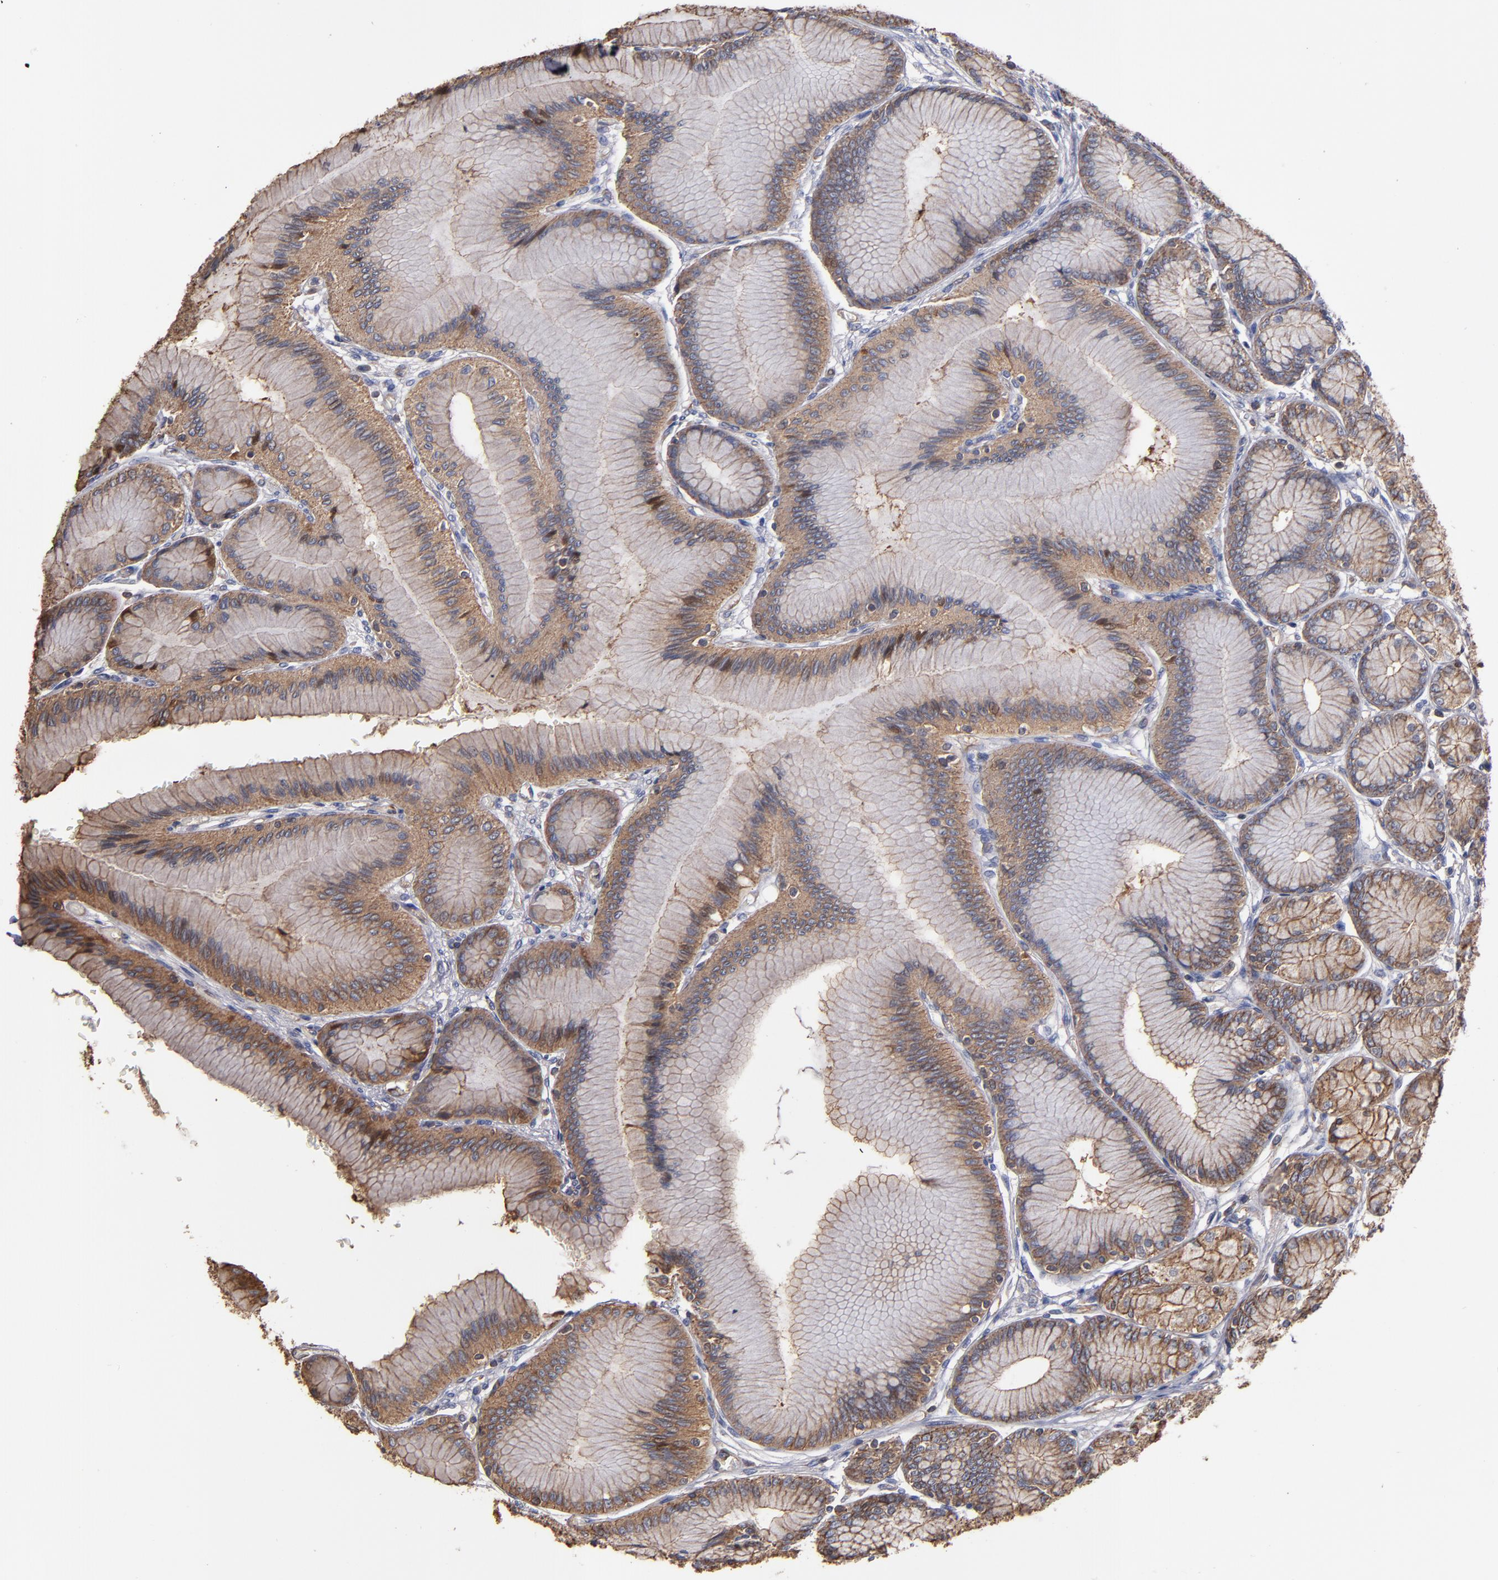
{"staining": {"intensity": "moderate", "quantity": ">75%", "location": "cytoplasmic/membranous"}, "tissue": "stomach", "cell_type": "Glandular cells", "image_type": "normal", "snomed": [{"axis": "morphology", "description": "Normal tissue, NOS"}, {"axis": "morphology", "description": "Adenocarcinoma, NOS"}, {"axis": "topography", "description": "Stomach"}, {"axis": "topography", "description": "Stomach, lower"}], "caption": "DAB immunohistochemical staining of normal stomach shows moderate cytoplasmic/membranous protein positivity in about >75% of glandular cells. The protein of interest is shown in brown color, while the nuclei are stained blue.", "gene": "ESYT2", "patient": {"sex": "female", "age": 65}}